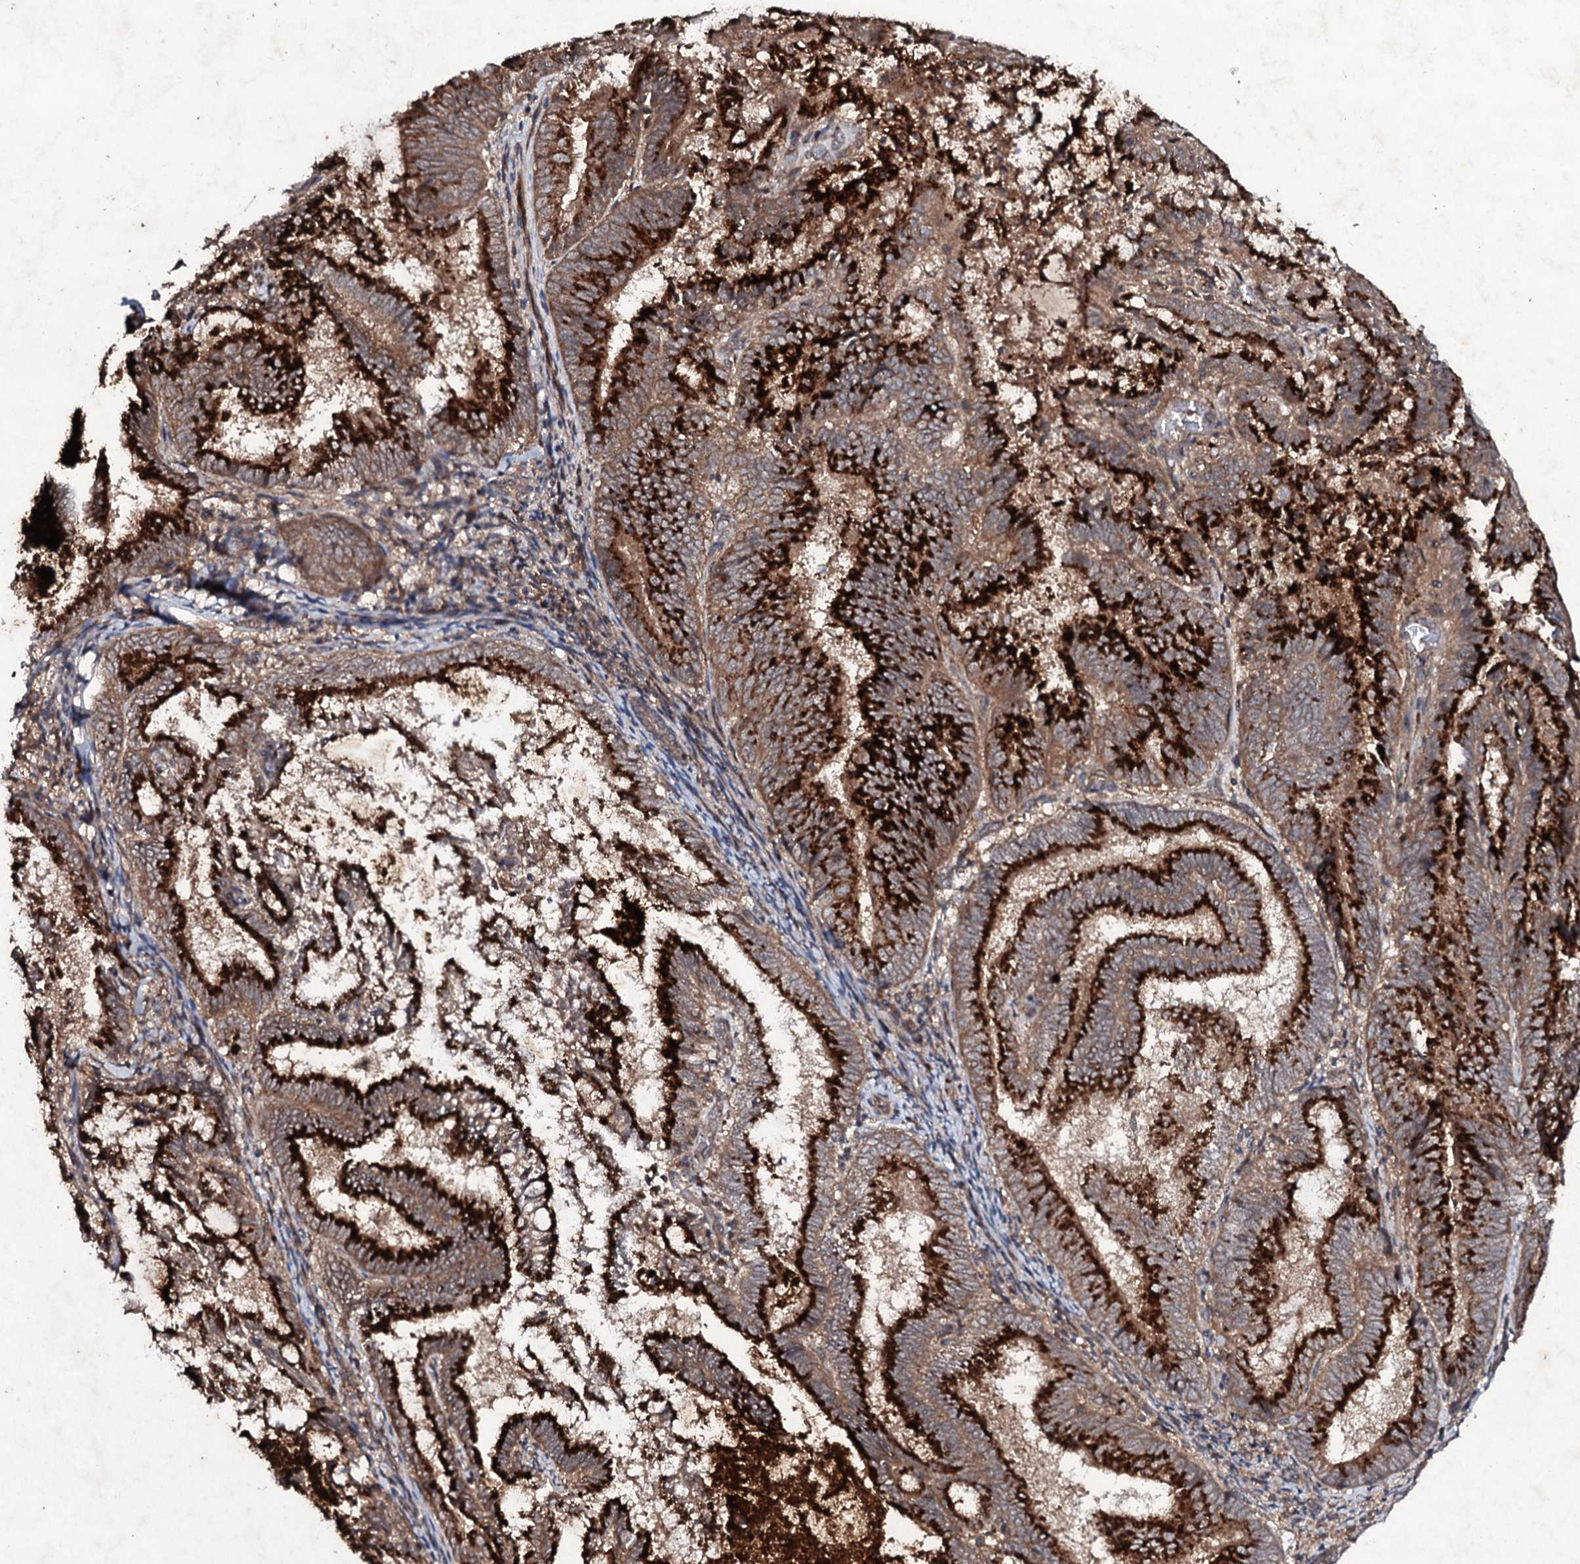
{"staining": {"intensity": "strong", "quantity": ">75%", "location": "cytoplasmic/membranous"}, "tissue": "endometrial cancer", "cell_type": "Tumor cells", "image_type": "cancer", "snomed": [{"axis": "morphology", "description": "Adenocarcinoma, NOS"}, {"axis": "topography", "description": "Endometrium"}], "caption": "The photomicrograph reveals a brown stain indicating the presence of a protein in the cytoplasmic/membranous of tumor cells in adenocarcinoma (endometrial).", "gene": "SNAP23", "patient": {"sex": "female", "age": 80}}